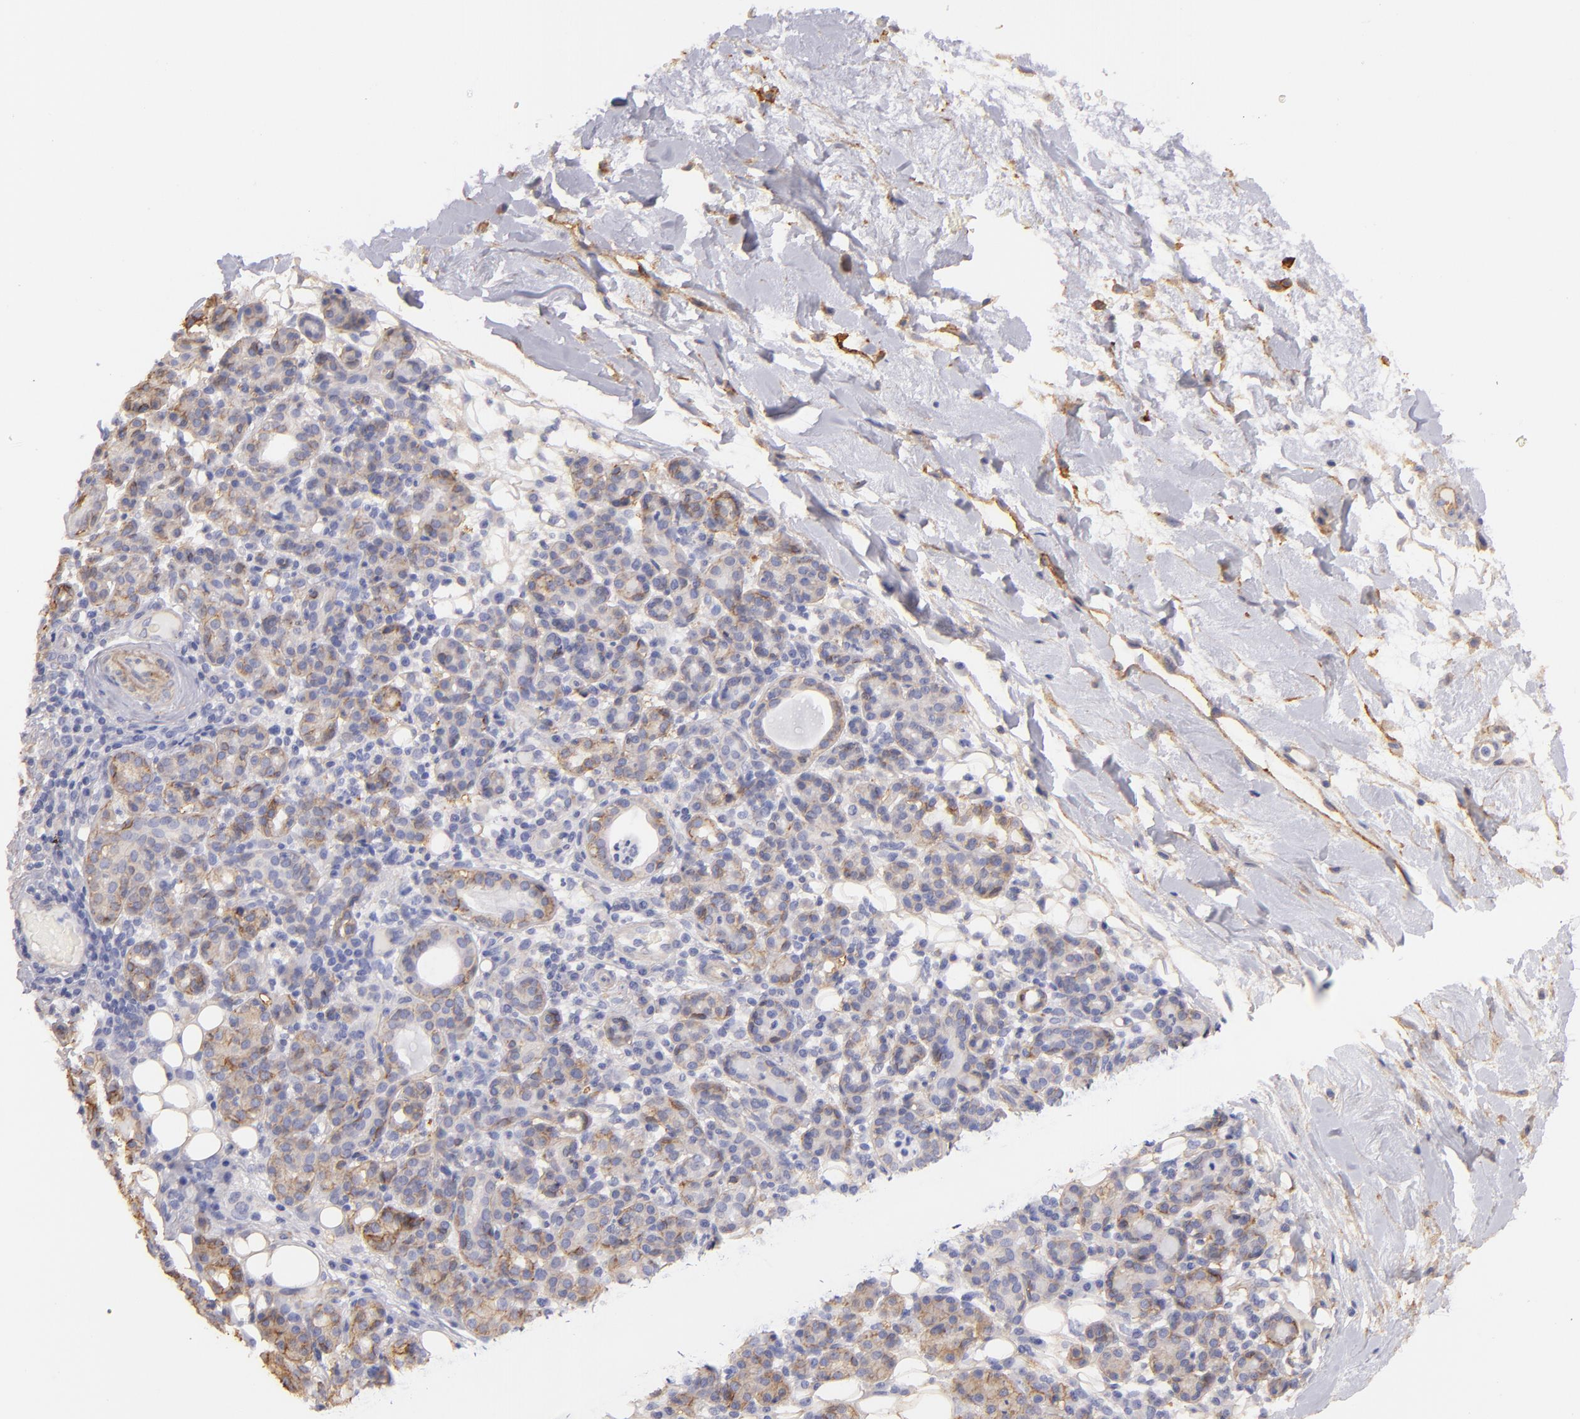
{"staining": {"intensity": "moderate", "quantity": "25%-75%", "location": "cytoplasmic/membranous"}, "tissue": "skin cancer", "cell_type": "Tumor cells", "image_type": "cancer", "snomed": [{"axis": "morphology", "description": "Squamous cell carcinoma, NOS"}, {"axis": "topography", "description": "Skin"}], "caption": "Protein expression analysis of human skin cancer reveals moderate cytoplasmic/membranous staining in about 25%-75% of tumor cells.", "gene": "CD151", "patient": {"sex": "male", "age": 84}}